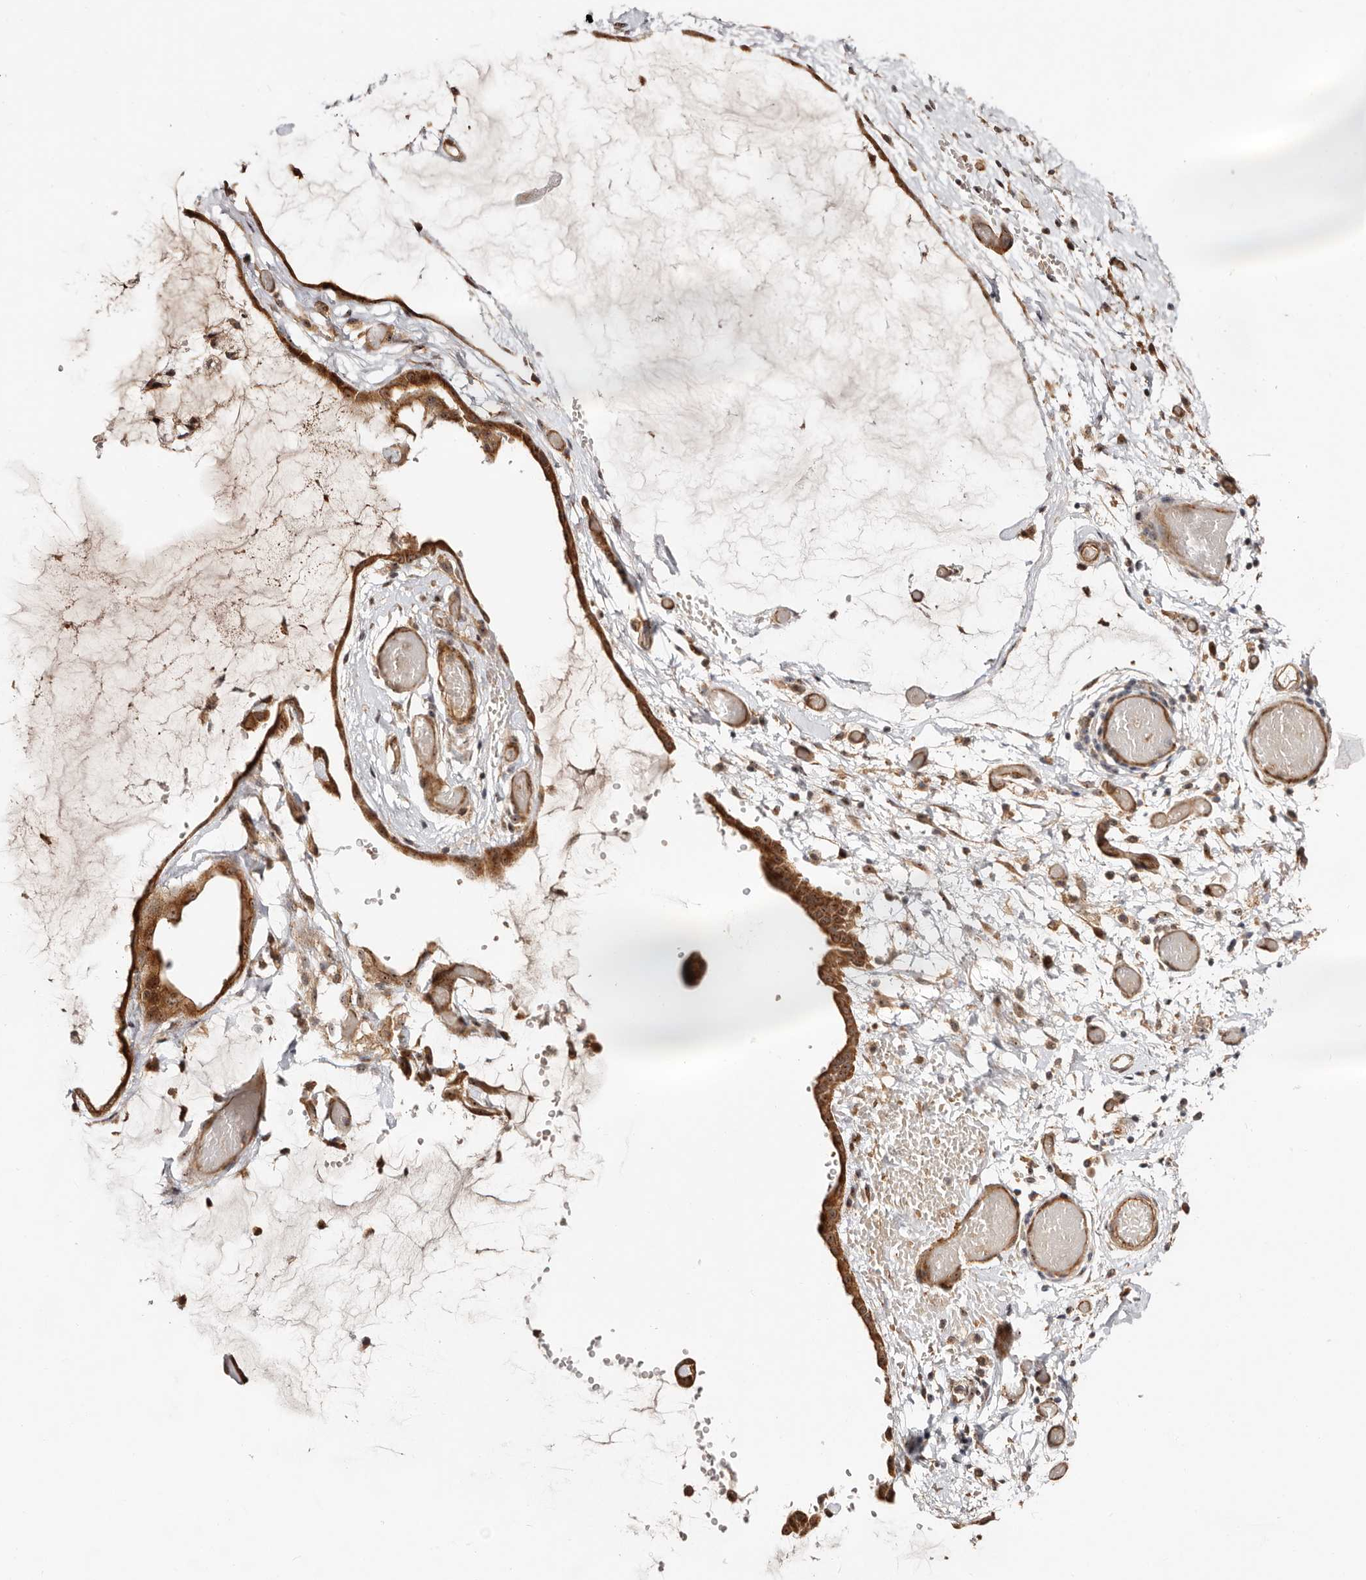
{"staining": {"intensity": "strong", "quantity": ">75%", "location": "cytoplasmic/membranous"}, "tissue": "ovarian cancer", "cell_type": "Tumor cells", "image_type": "cancer", "snomed": [{"axis": "morphology", "description": "Cystadenocarcinoma, mucinous, NOS"}, {"axis": "topography", "description": "Ovary"}], "caption": "Ovarian cancer (mucinous cystadenocarcinoma) stained with DAB (3,3'-diaminobenzidine) immunohistochemistry shows high levels of strong cytoplasmic/membranous staining in about >75% of tumor cells.", "gene": "ODF2L", "patient": {"sex": "female", "age": 39}}